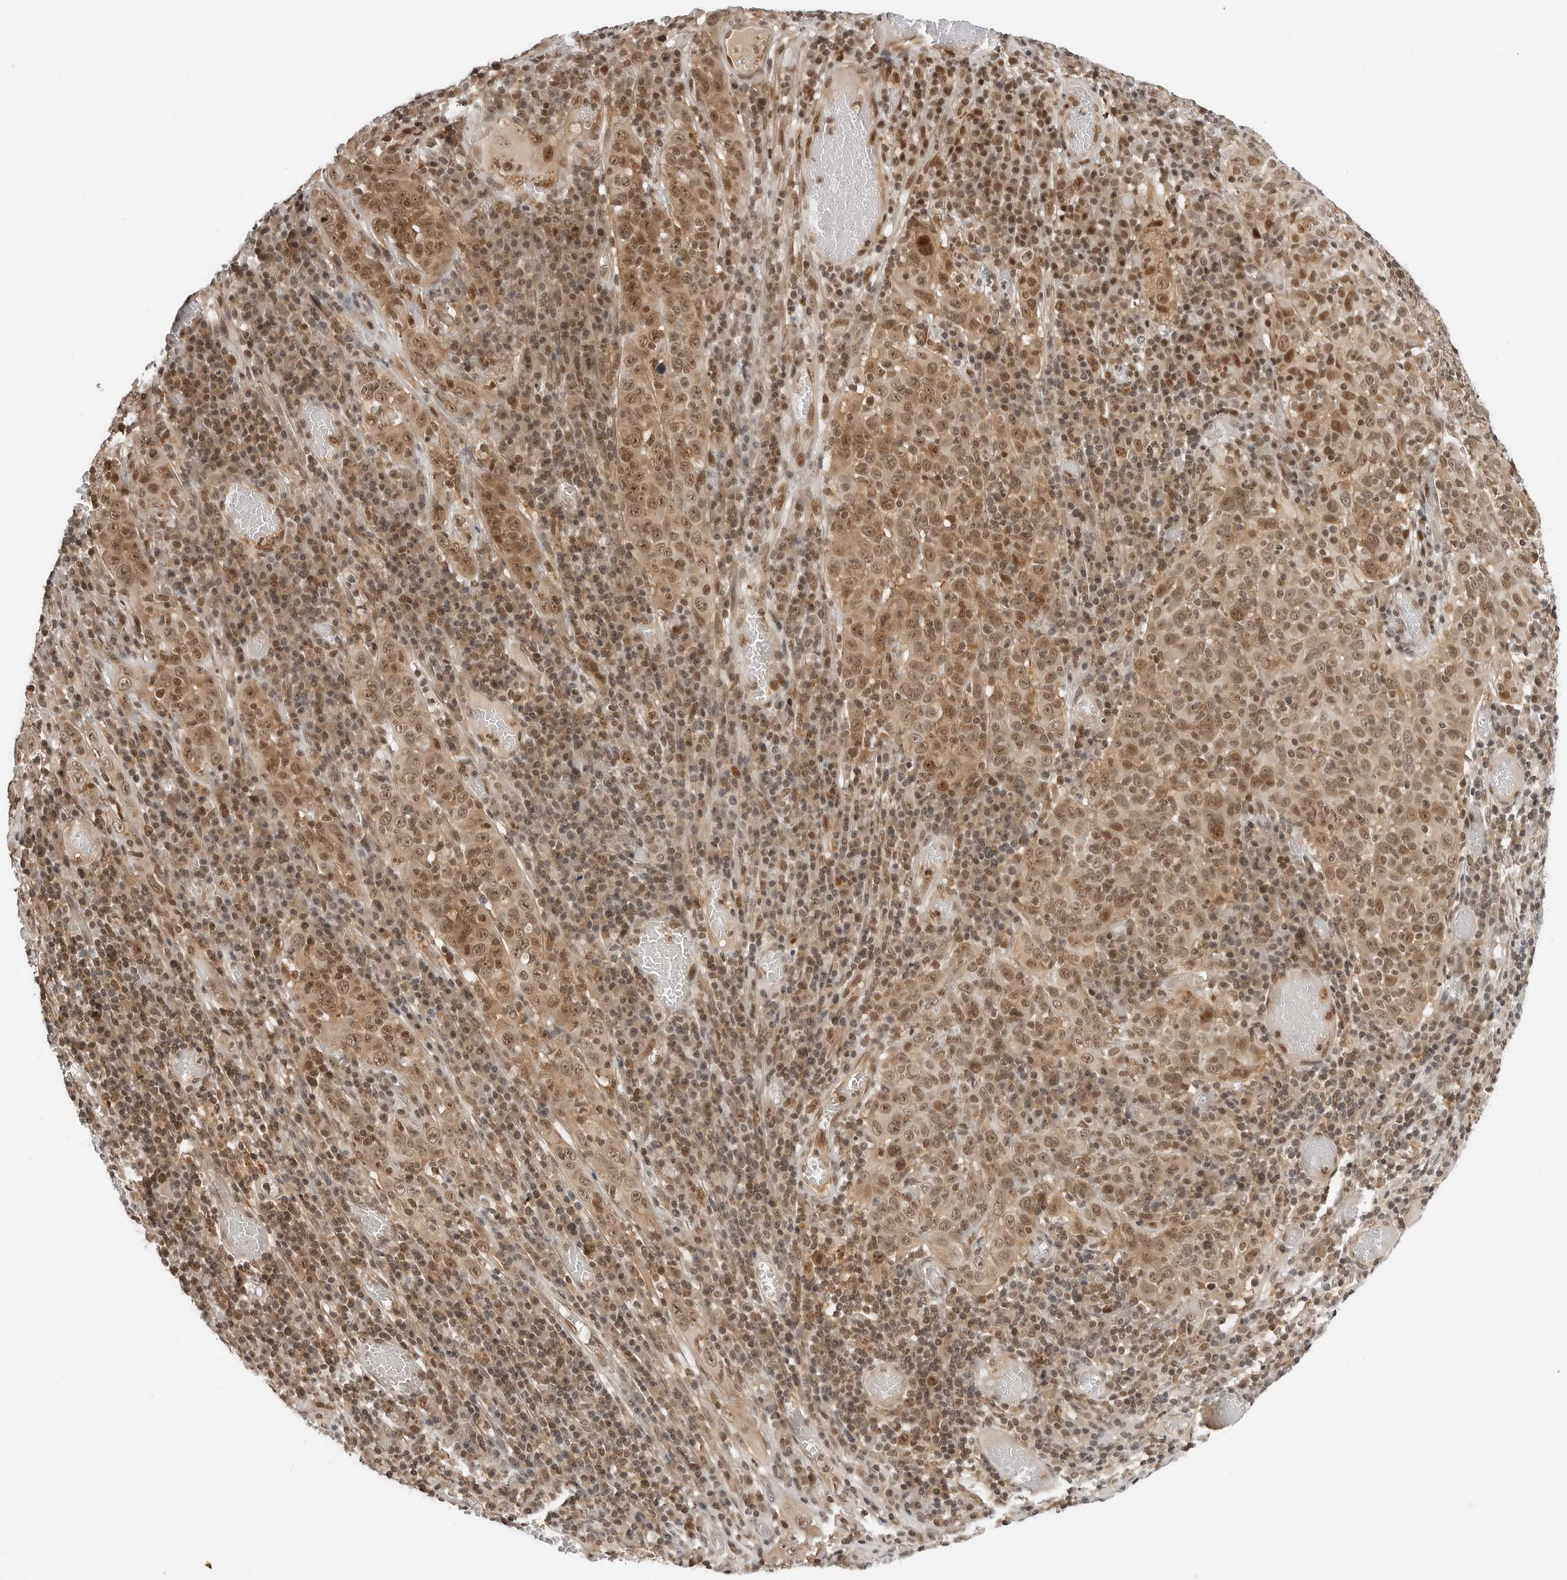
{"staining": {"intensity": "moderate", "quantity": ">75%", "location": "cytoplasmic/membranous,nuclear"}, "tissue": "cervical cancer", "cell_type": "Tumor cells", "image_type": "cancer", "snomed": [{"axis": "morphology", "description": "Squamous cell carcinoma, NOS"}, {"axis": "topography", "description": "Cervix"}], "caption": "A histopathology image of cervical cancer (squamous cell carcinoma) stained for a protein exhibits moderate cytoplasmic/membranous and nuclear brown staining in tumor cells.", "gene": "C8orf33", "patient": {"sex": "female", "age": 46}}